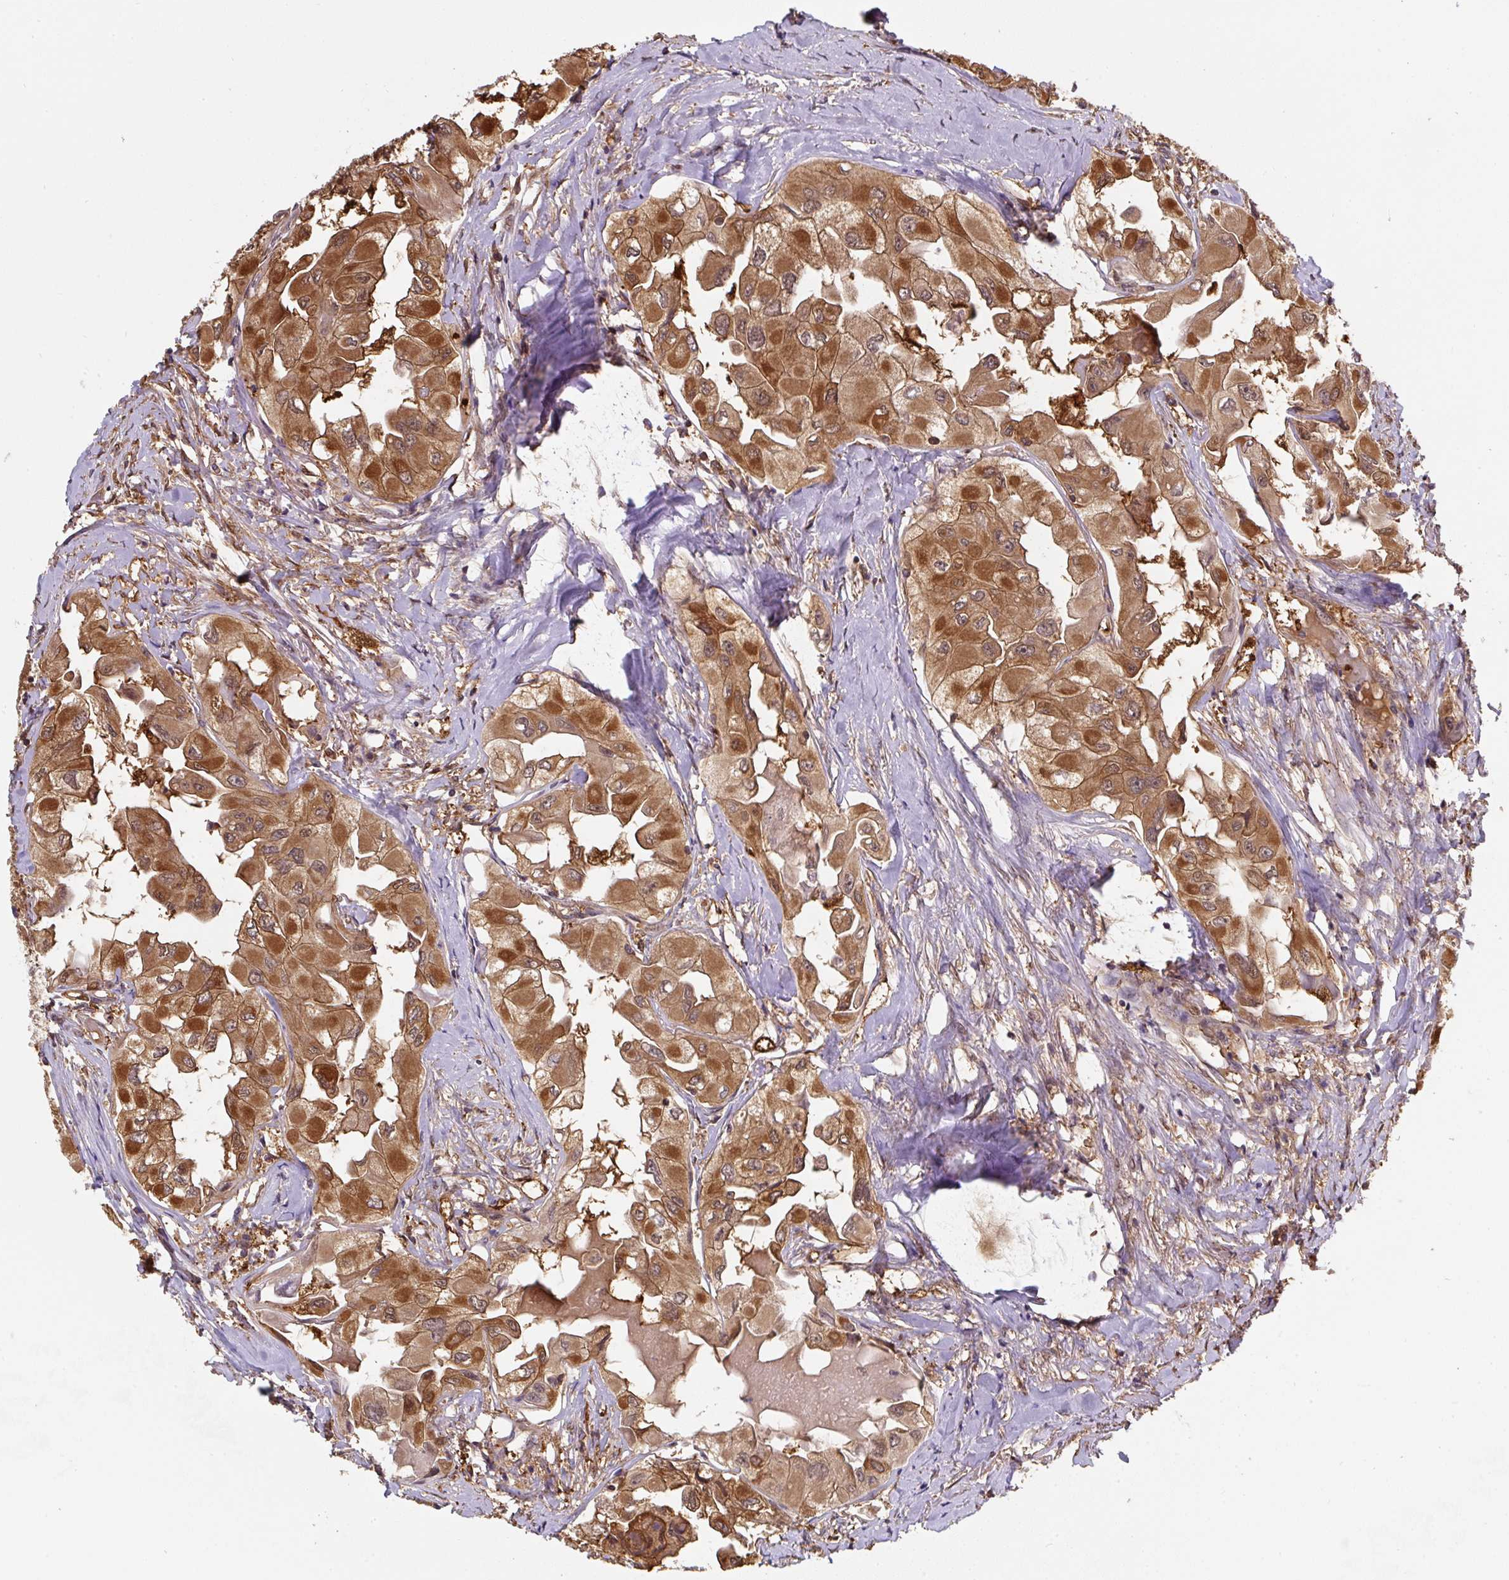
{"staining": {"intensity": "moderate", "quantity": ">75%", "location": "cytoplasmic/membranous,nuclear"}, "tissue": "thyroid cancer", "cell_type": "Tumor cells", "image_type": "cancer", "snomed": [{"axis": "morphology", "description": "Normal tissue, NOS"}, {"axis": "morphology", "description": "Papillary adenocarcinoma, NOS"}, {"axis": "topography", "description": "Thyroid gland"}], "caption": "Immunohistochemical staining of papillary adenocarcinoma (thyroid) exhibits medium levels of moderate cytoplasmic/membranous and nuclear positivity in about >75% of tumor cells.", "gene": "ST13", "patient": {"sex": "female", "age": 59}}